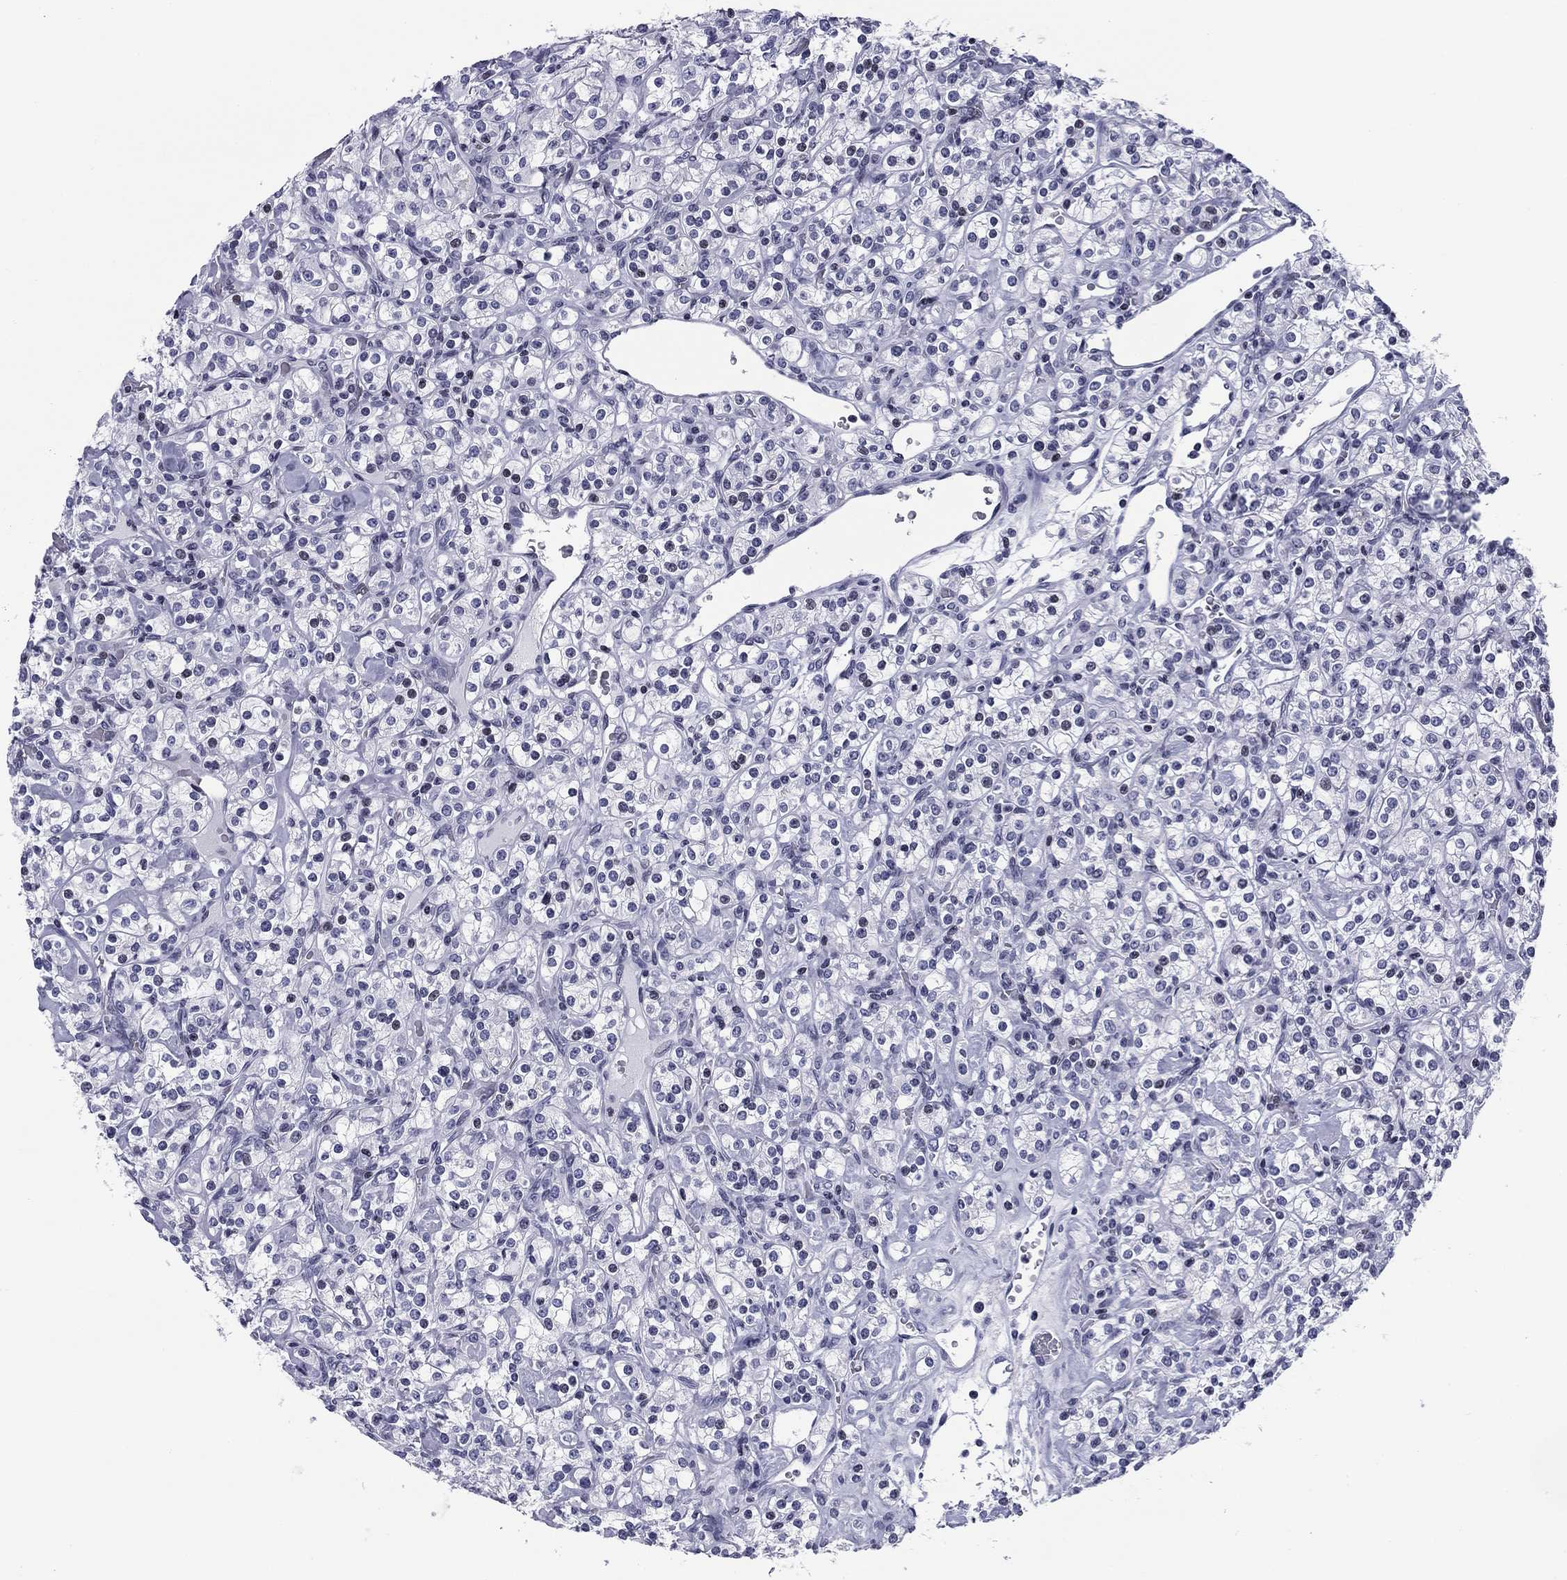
{"staining": {"intensity": "negative", "quantity": "none", "location": "none"}, "tissue": "renal cancer", "cell_type": "Tumor cells", "image_type": "cancer", "snomed": [{"axis": "morphology", "description": "Adenocarcinoma, NOS"}, {"axis": "topography", "description": "Kidney"}], "caption": "Immunohistochemical staining of human renal adenocarcinoma reveals no significant expression in tumor cells.", "gene": "CCDC144A", "patient": {"sex": "male", "age": 77}}